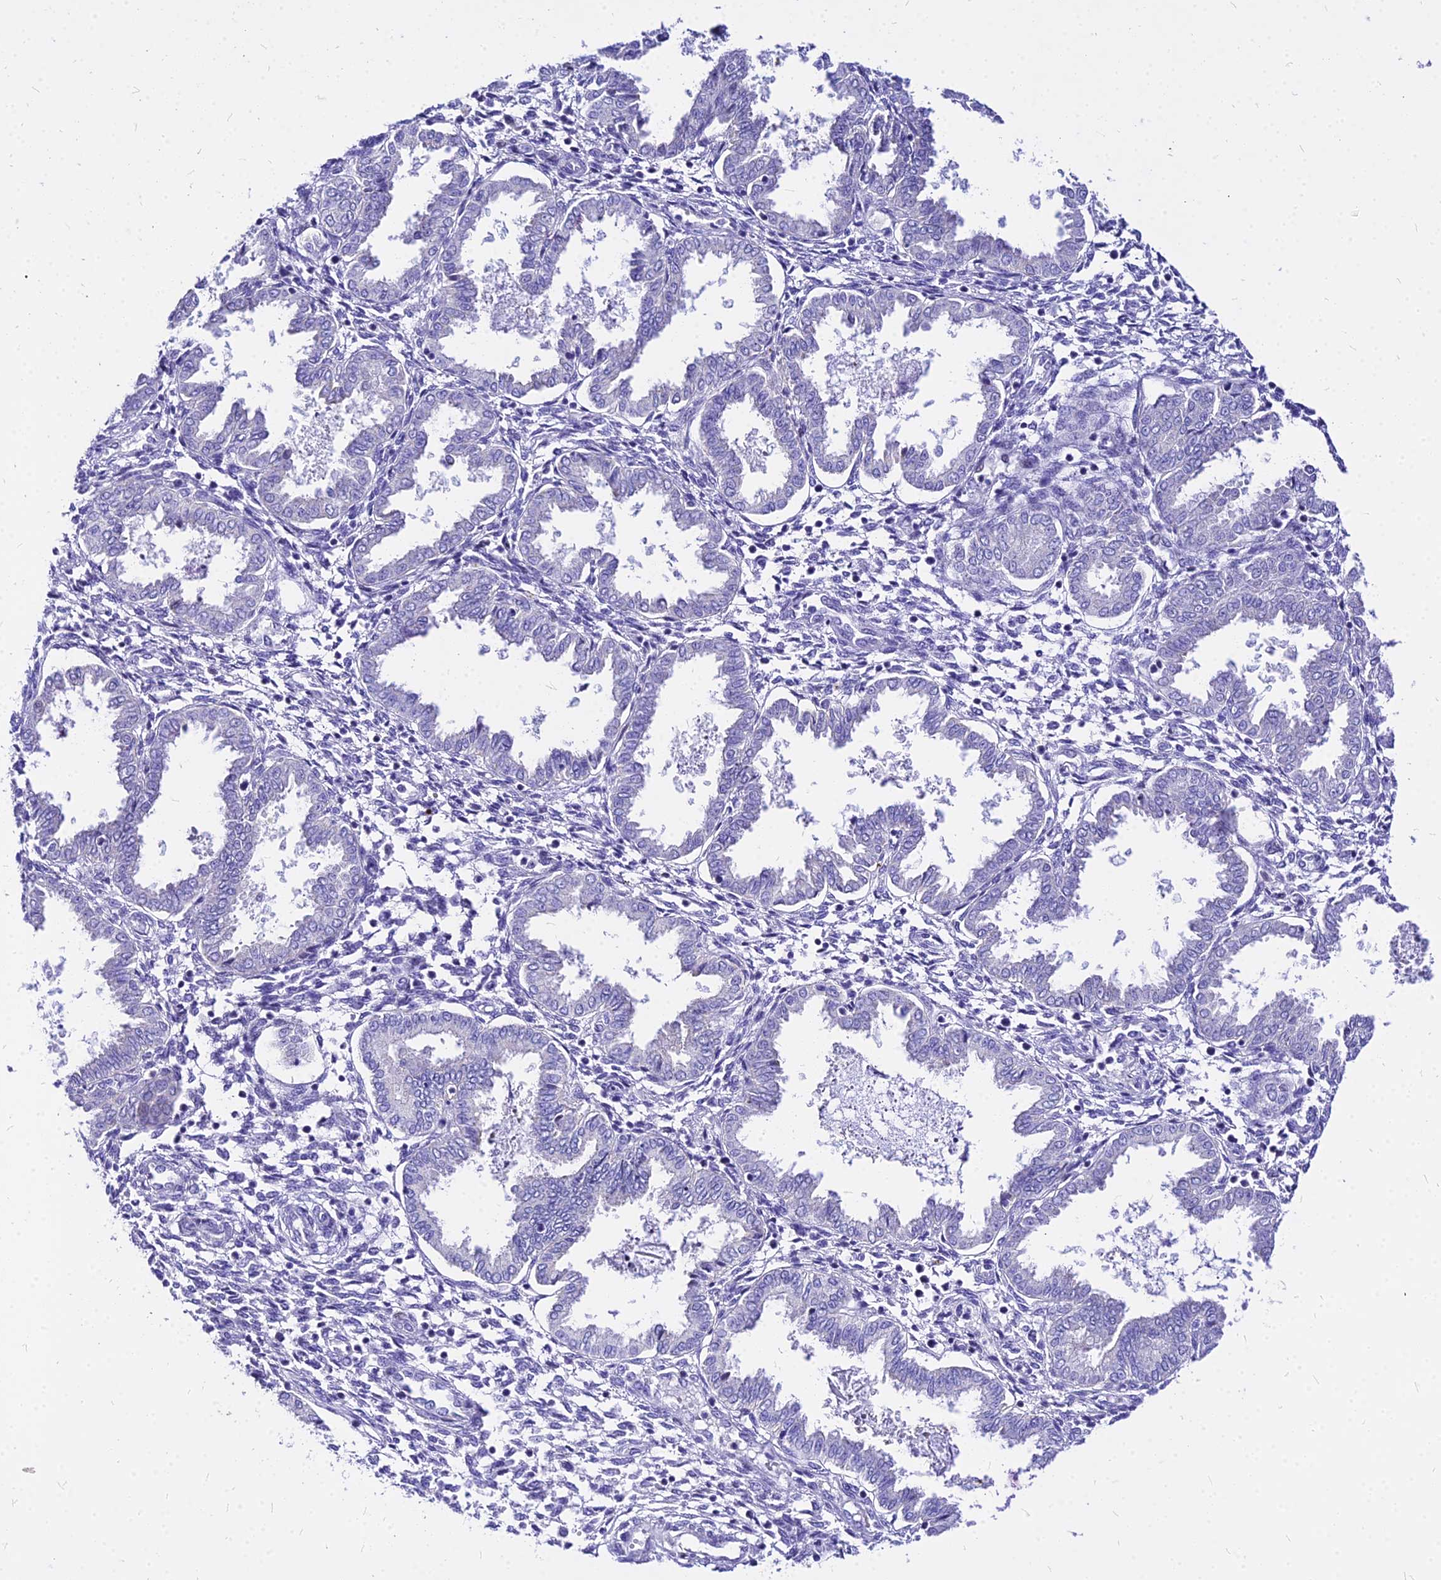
{"staining": {"intensity": "negative", "quantity": "none", "location": "none"}, "tissue": "endometrium", "cell_type": "Cells in endometrial stroma", "image_type": "normal", "snomed": [{"axis": "morphology", "description": "Normal tissue, NOS"}, {"axis": "topography", "description": "Endometrium"}], "caption": "The histopathology image shows no significant expression in cells in endometrial stroma of endometrium. The staining is performed using DAB (3,3'-diaminobenzidine) brown chromogen with nuclei counter-stained in using hematoxylin.", "gene": "CARD18", "patient": {"sex": "female", "age": 33}}